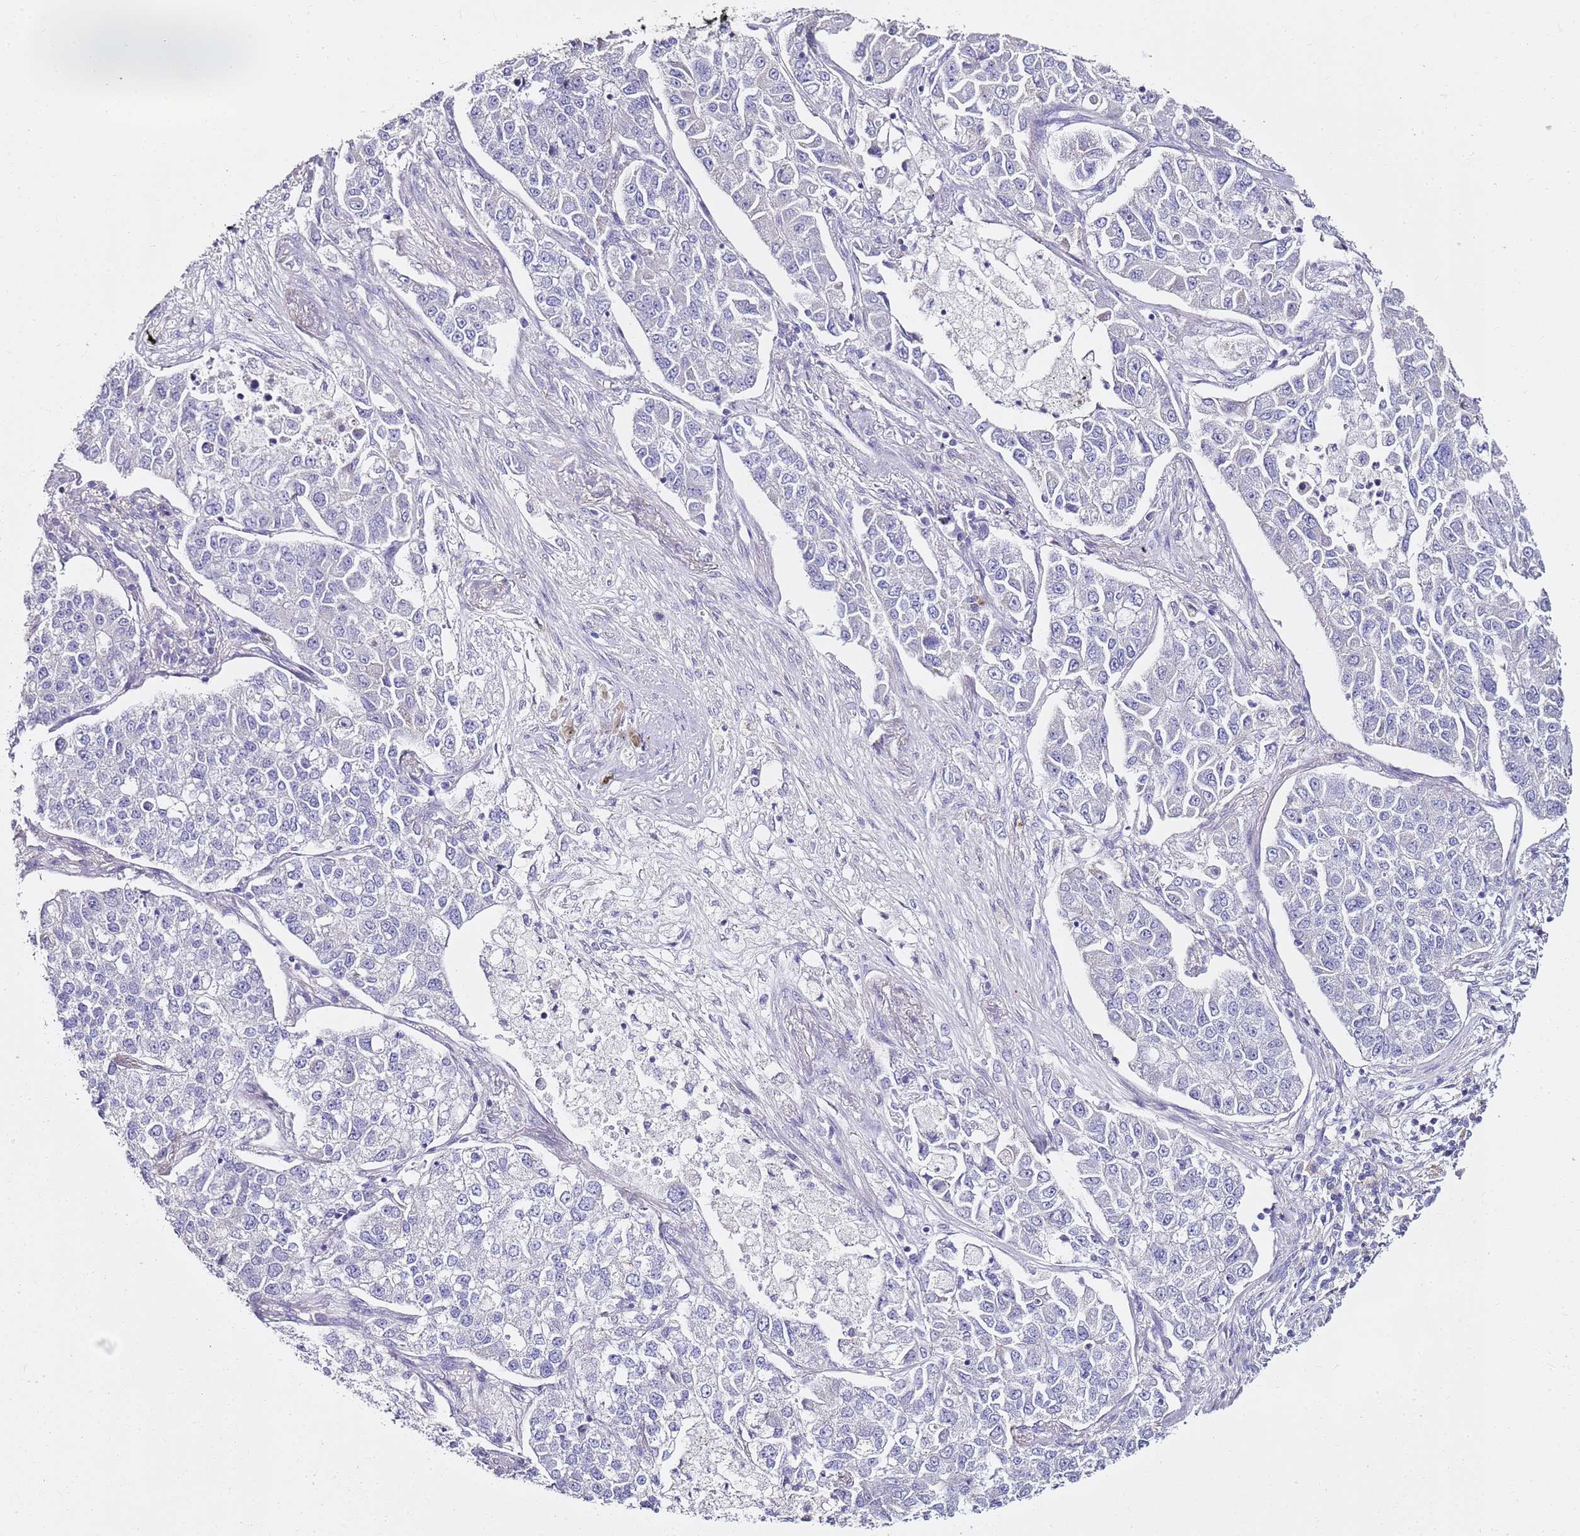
{"staining": {"intensity": "negative", "quantity": "none", "location": "none"}, "tissue": "lung cancer", "cell_type": "Tumor cells", "image_type": "cancer", "snomed": [{"axis": "morphology", "description": "Adenocarcinoma, NOS"}, {"axis": "topography", "description": "Lung"}], "caption": "High power microscopy photomicrograph of an immunohistochemistry photomicrograph of lung adenocarcinoma, revealing no significant staining in tumor cells.", "gene": "MYBPC3", "patient": {"sex": "male", "age": 49}}